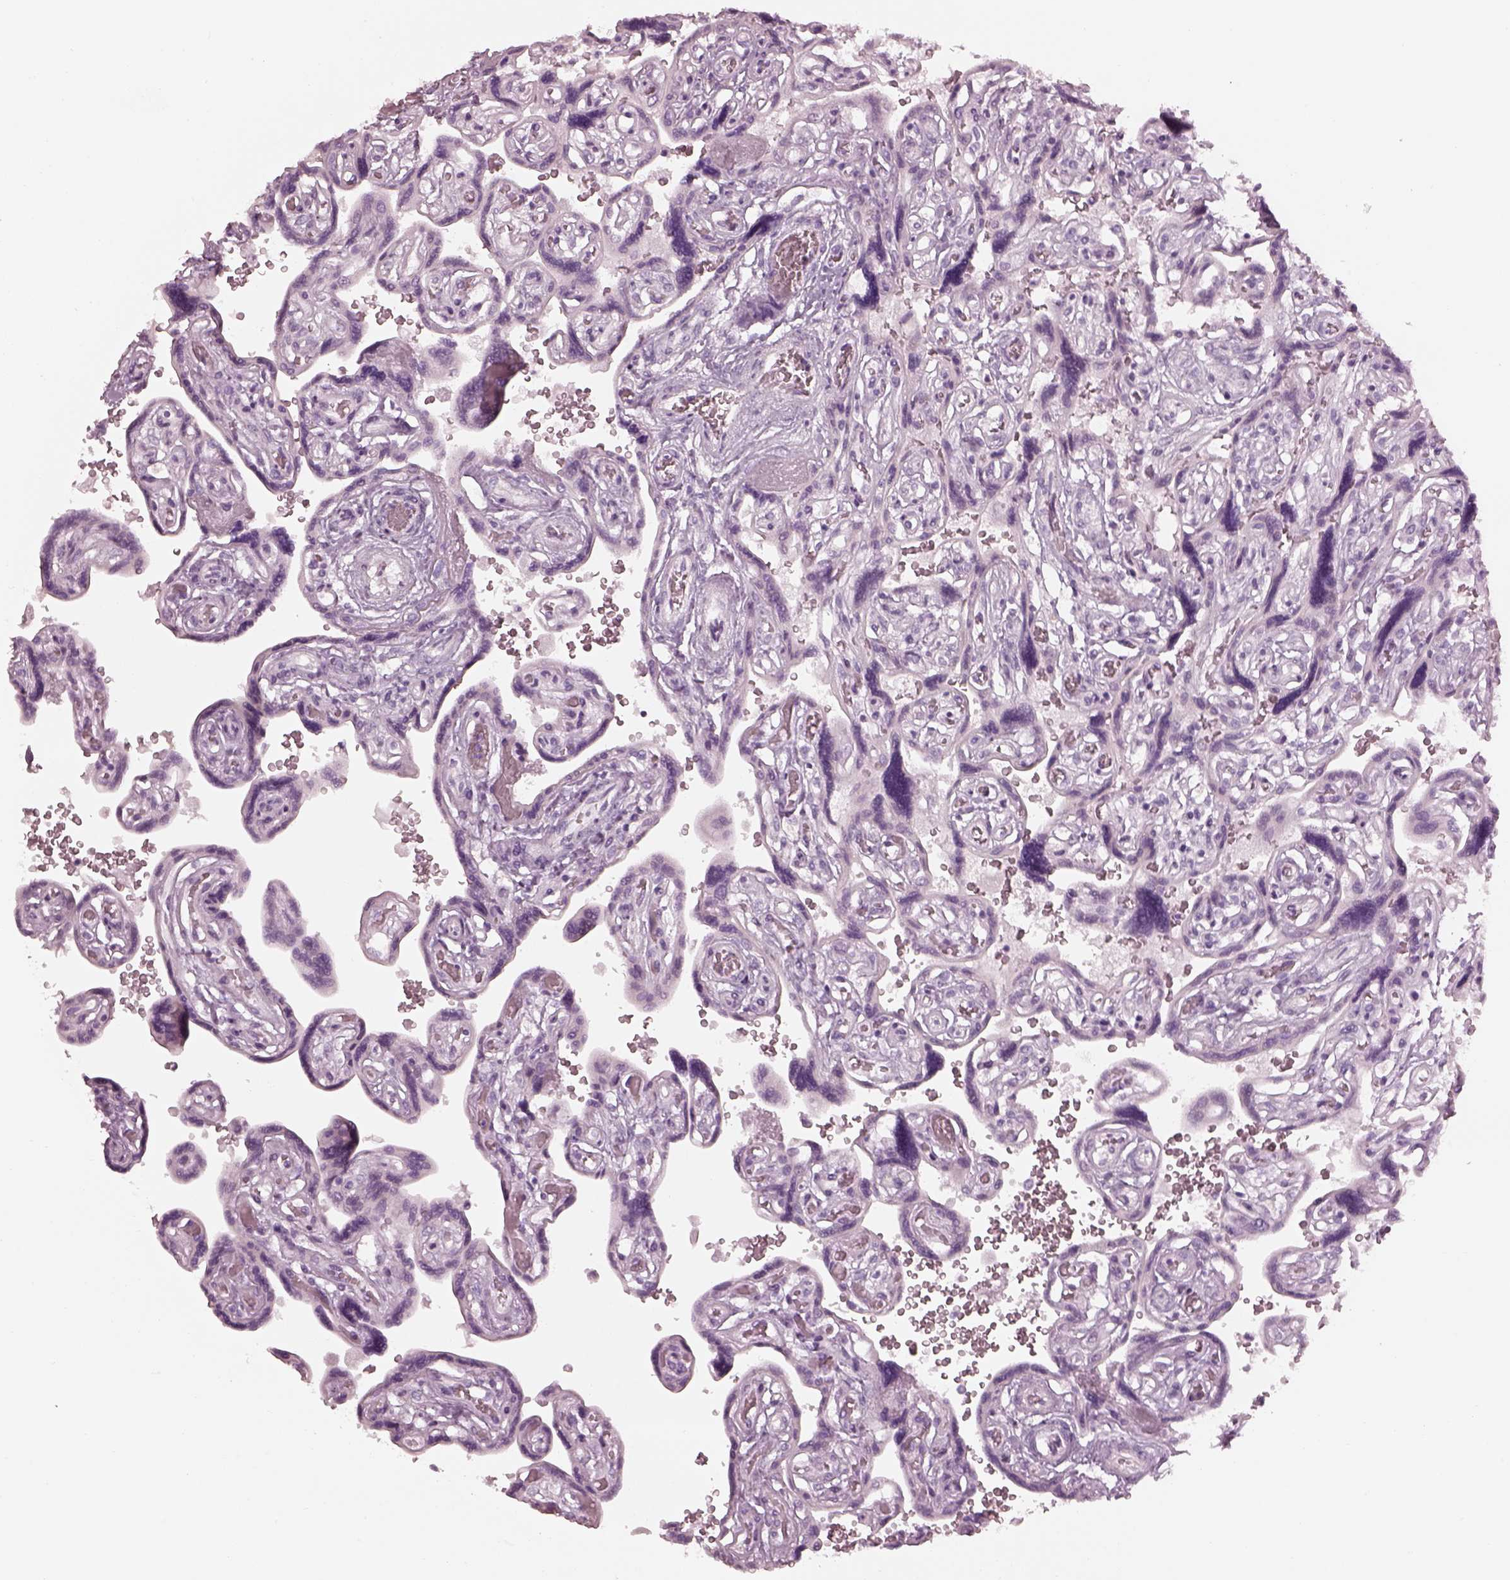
{"staining": {"intensity": "negative", "quantity": "none", "location": "none"}, "tissue": "placenta", "cell_type": "Decidual cells", "image_type": "normal", "snomed": [{"axis": "morphology", "description": "Normal tissue, NOS"}, {"axis": "topography", "description": "Placenta"}], "caption": "DAB (3,3'-diaminobenzidine) immunohistochemical staining of benign placenta demonstrates no significant staining in decidual cells.", "gene": "RSPH9", "patient": {"sex": "female", "age": 32}}